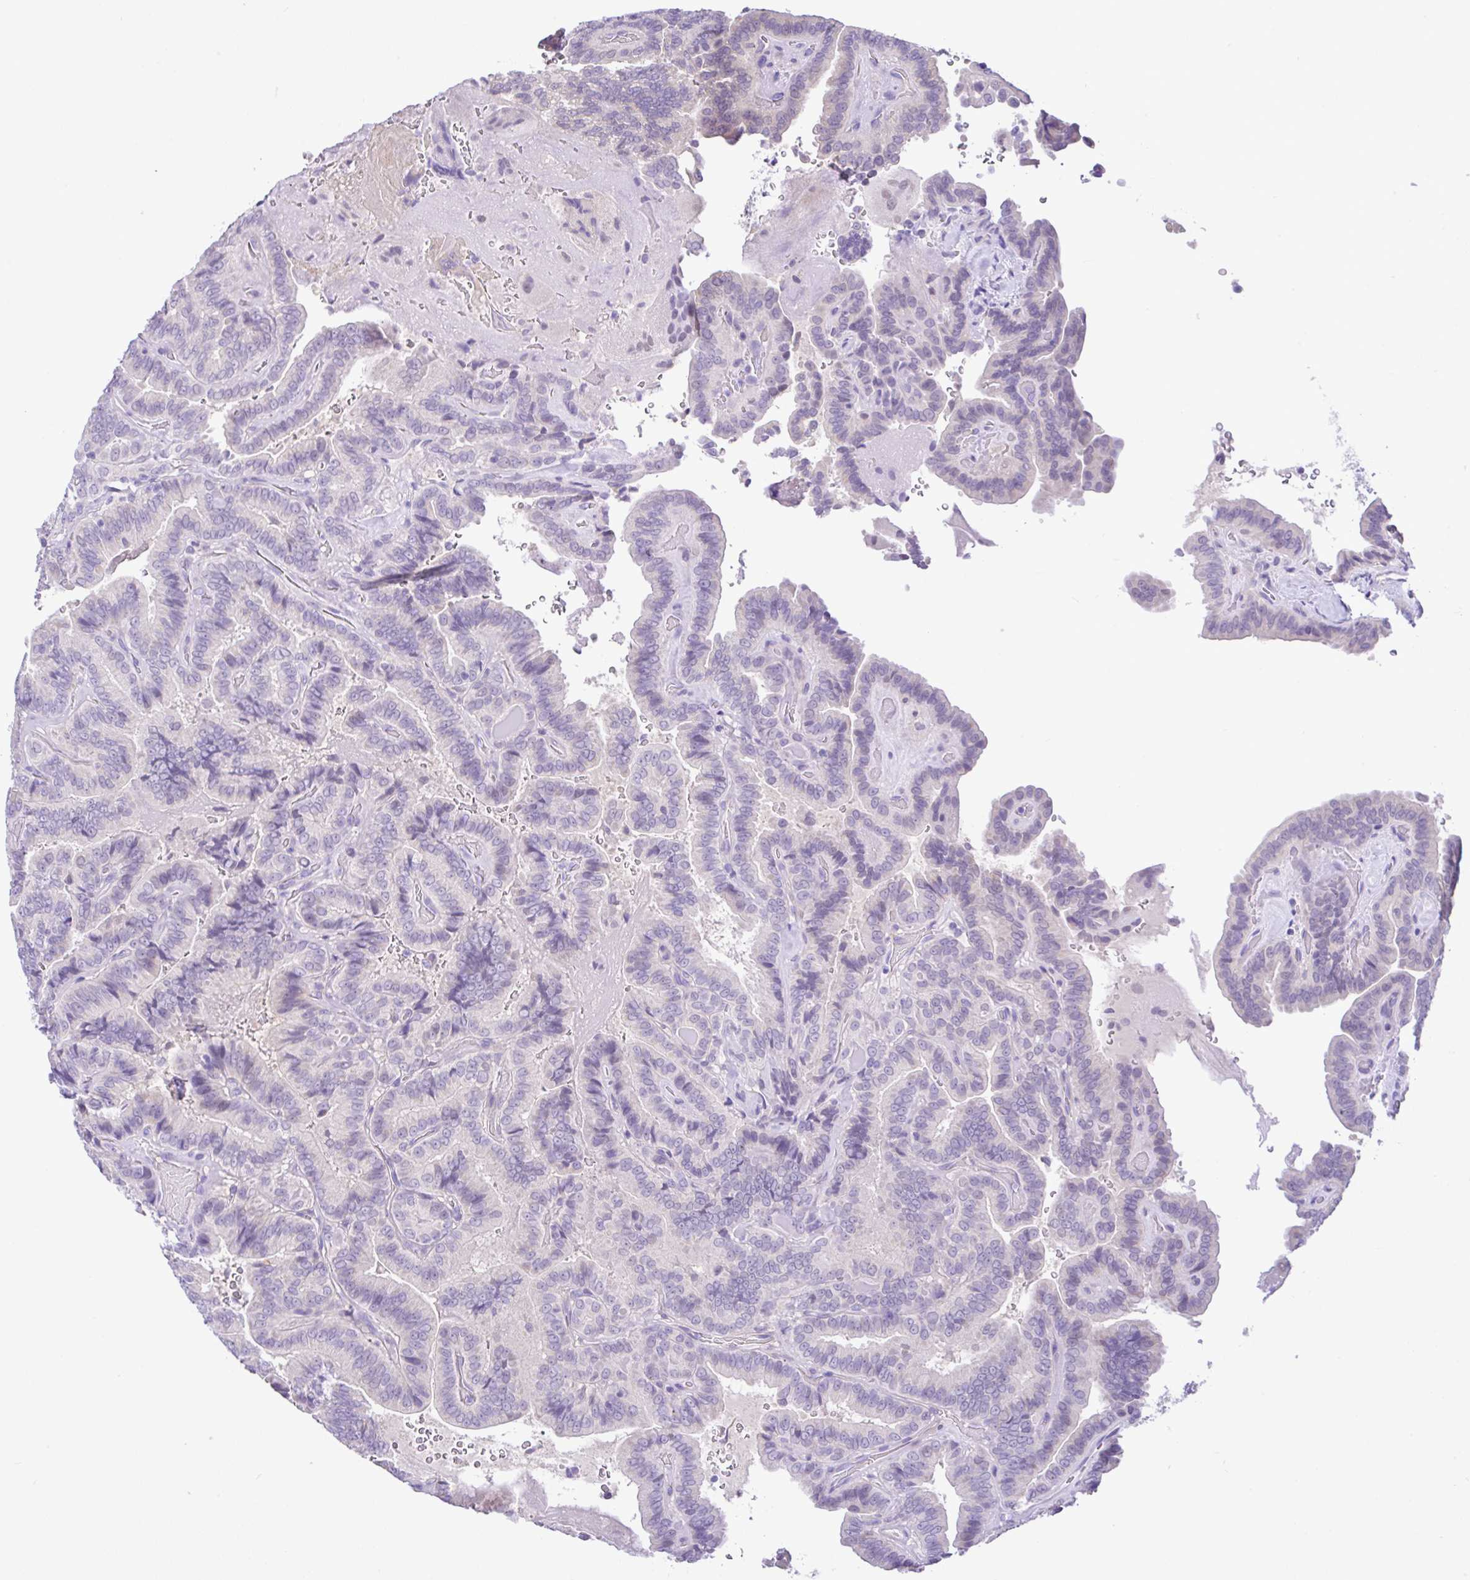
{"staining": {"intensity": "negative", "quantity": "none", "location": "none"}, "tissue": "thyroid cancer", "cell_type": "Tumor cells", "image_type": "cancer", "snomed": [{"axis": "morphology", "description": "Papillary adenocarcinoma, NOS"}, {"axis": "topography", "description": "Thyroid gland"}], "caption": "A photomicrograph of thyroid cancer (papillary adenocarcinoma) stained for a protein demonstrates no brown staining in tumor cells.", "gene": "ANO4", "patient": {"sex": "male", "age": 61}}